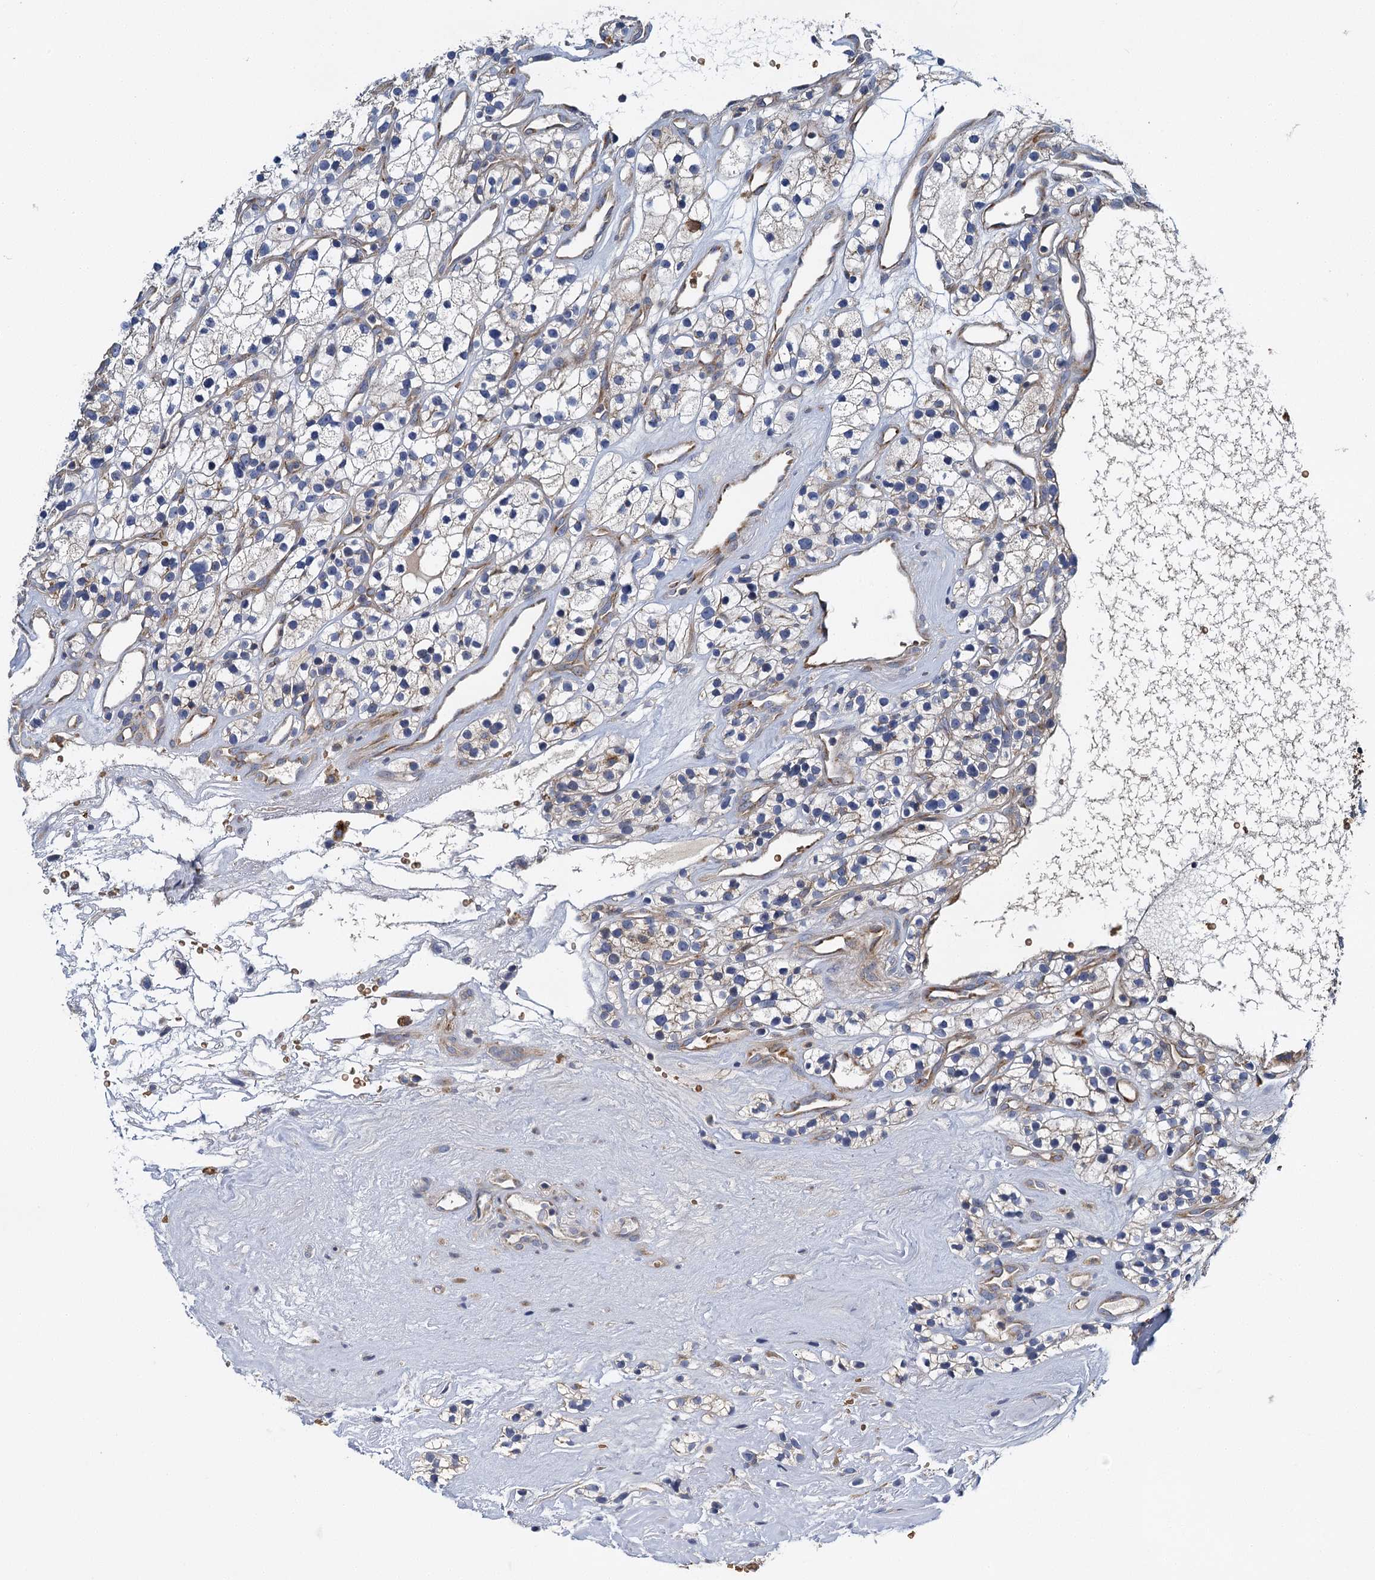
{"staining": {"intensity": "weak", "quantity": "<25%", "location": "cytoplasmic/membranous"}, "tissue": "renal cancer", "cell_type": "Tumor cells", "image_type": "cancer", "snomed": [{"axis": "morphology", "description": "Adenocarcinoma, NOS"}, {"axis": "topography", "description": "Kidney"}], "caption": "Renal adenocarcinoma was stained to show a protein in brown. There is no significant positivity in tumor cells.", "gene": "BCS1L", "patient": {"sex": "female", "age": 57}}